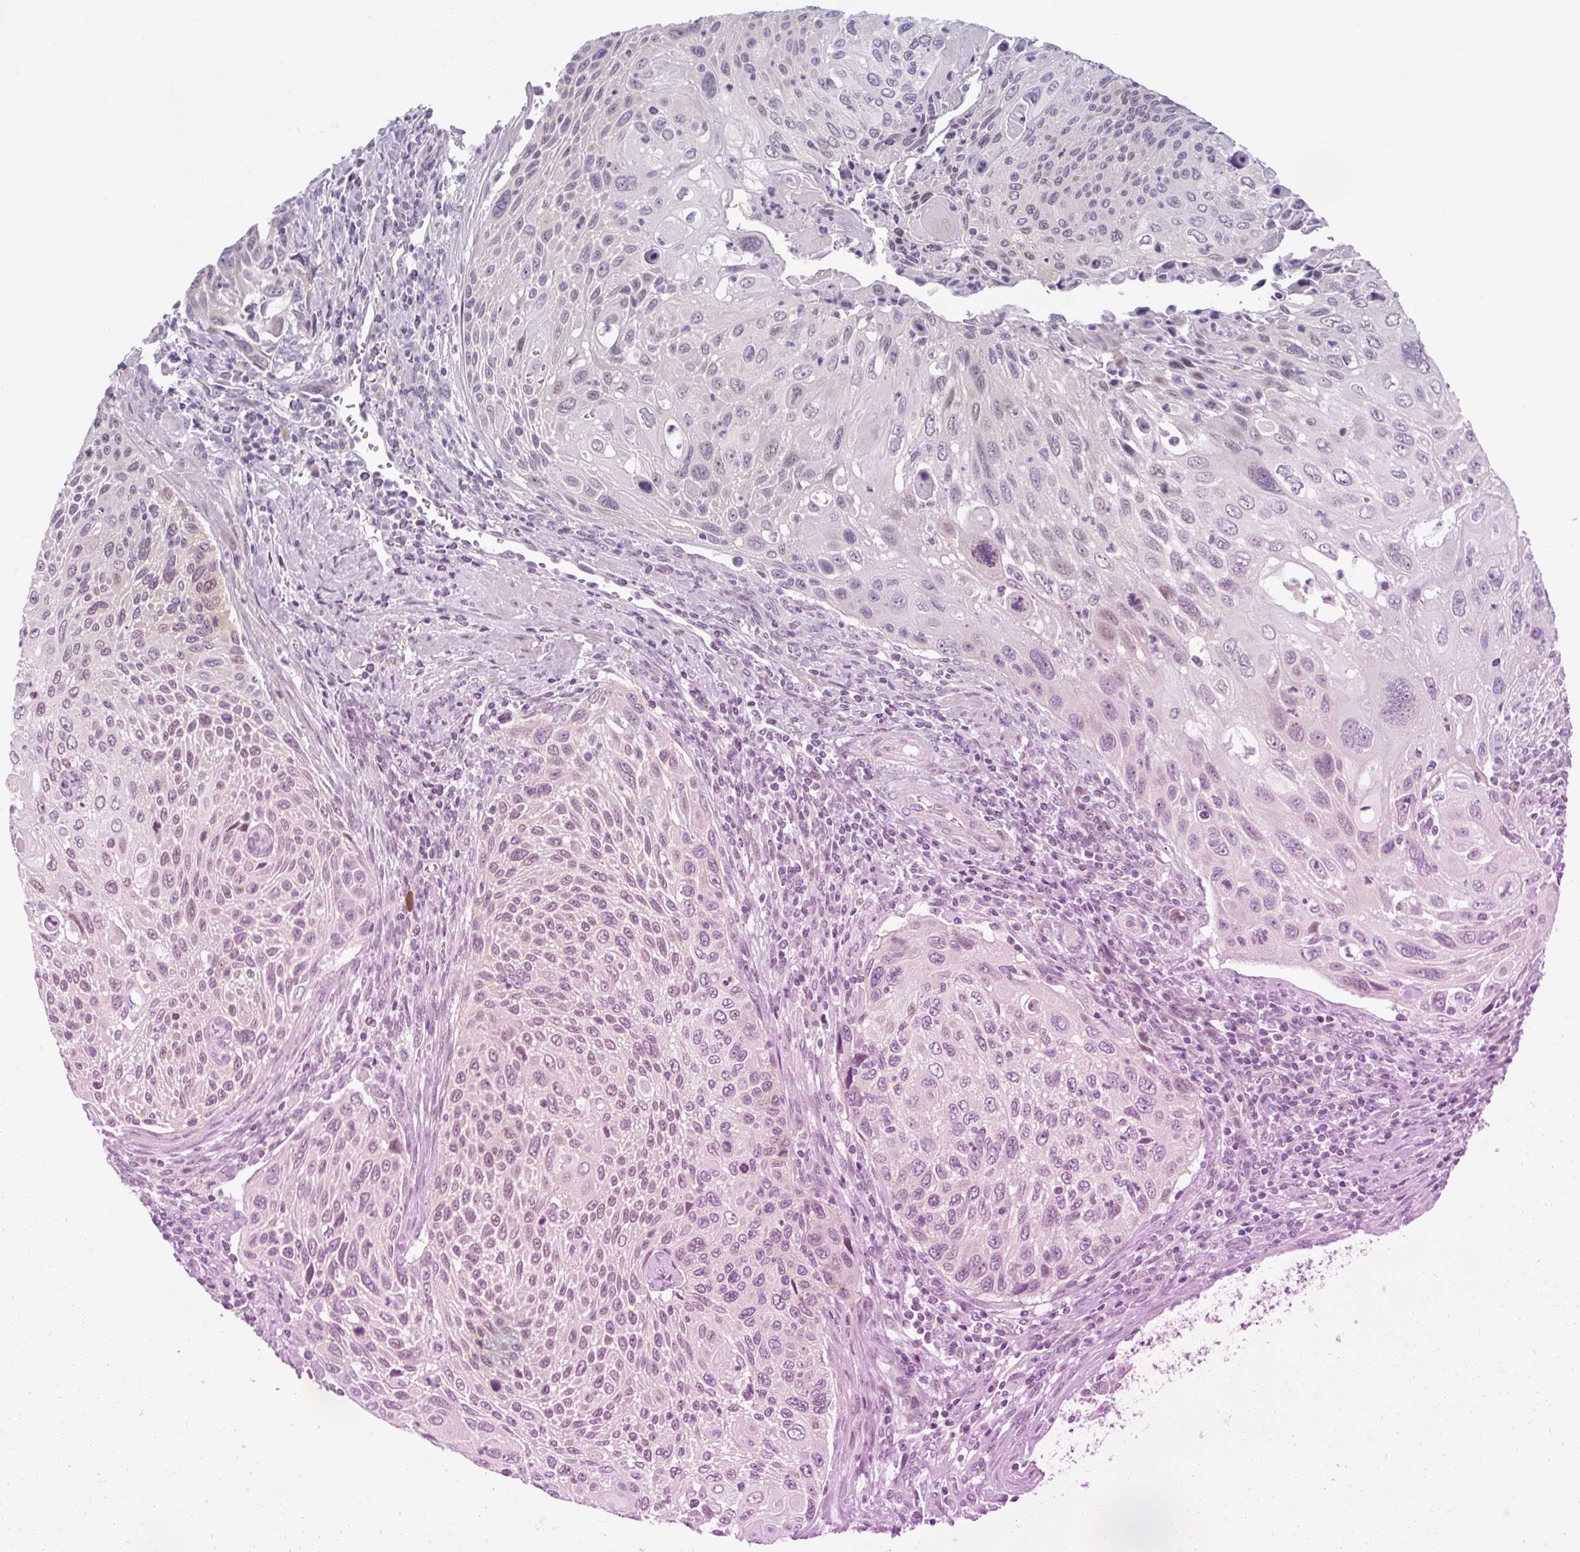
{"staining": {"intensity": "weak", "quantity": "25%-75%", "location": "nuclear"}, "tissue": "cervical cancer", "cell_type": "Tumor cells", "image_type": "cancer", "snomed": [{"axis": "morphology", "description": "Squamous cell carcinoma, NOS"}, {"axis": "topography", "description": "Cervix"}], "caption": "Tumor cells reveal low levels of weak nuclear staining in about 25%-75% of cells in cervical cancer.", "gene": "FAM153A", "patient": {"sex": "female", "age": 70}}